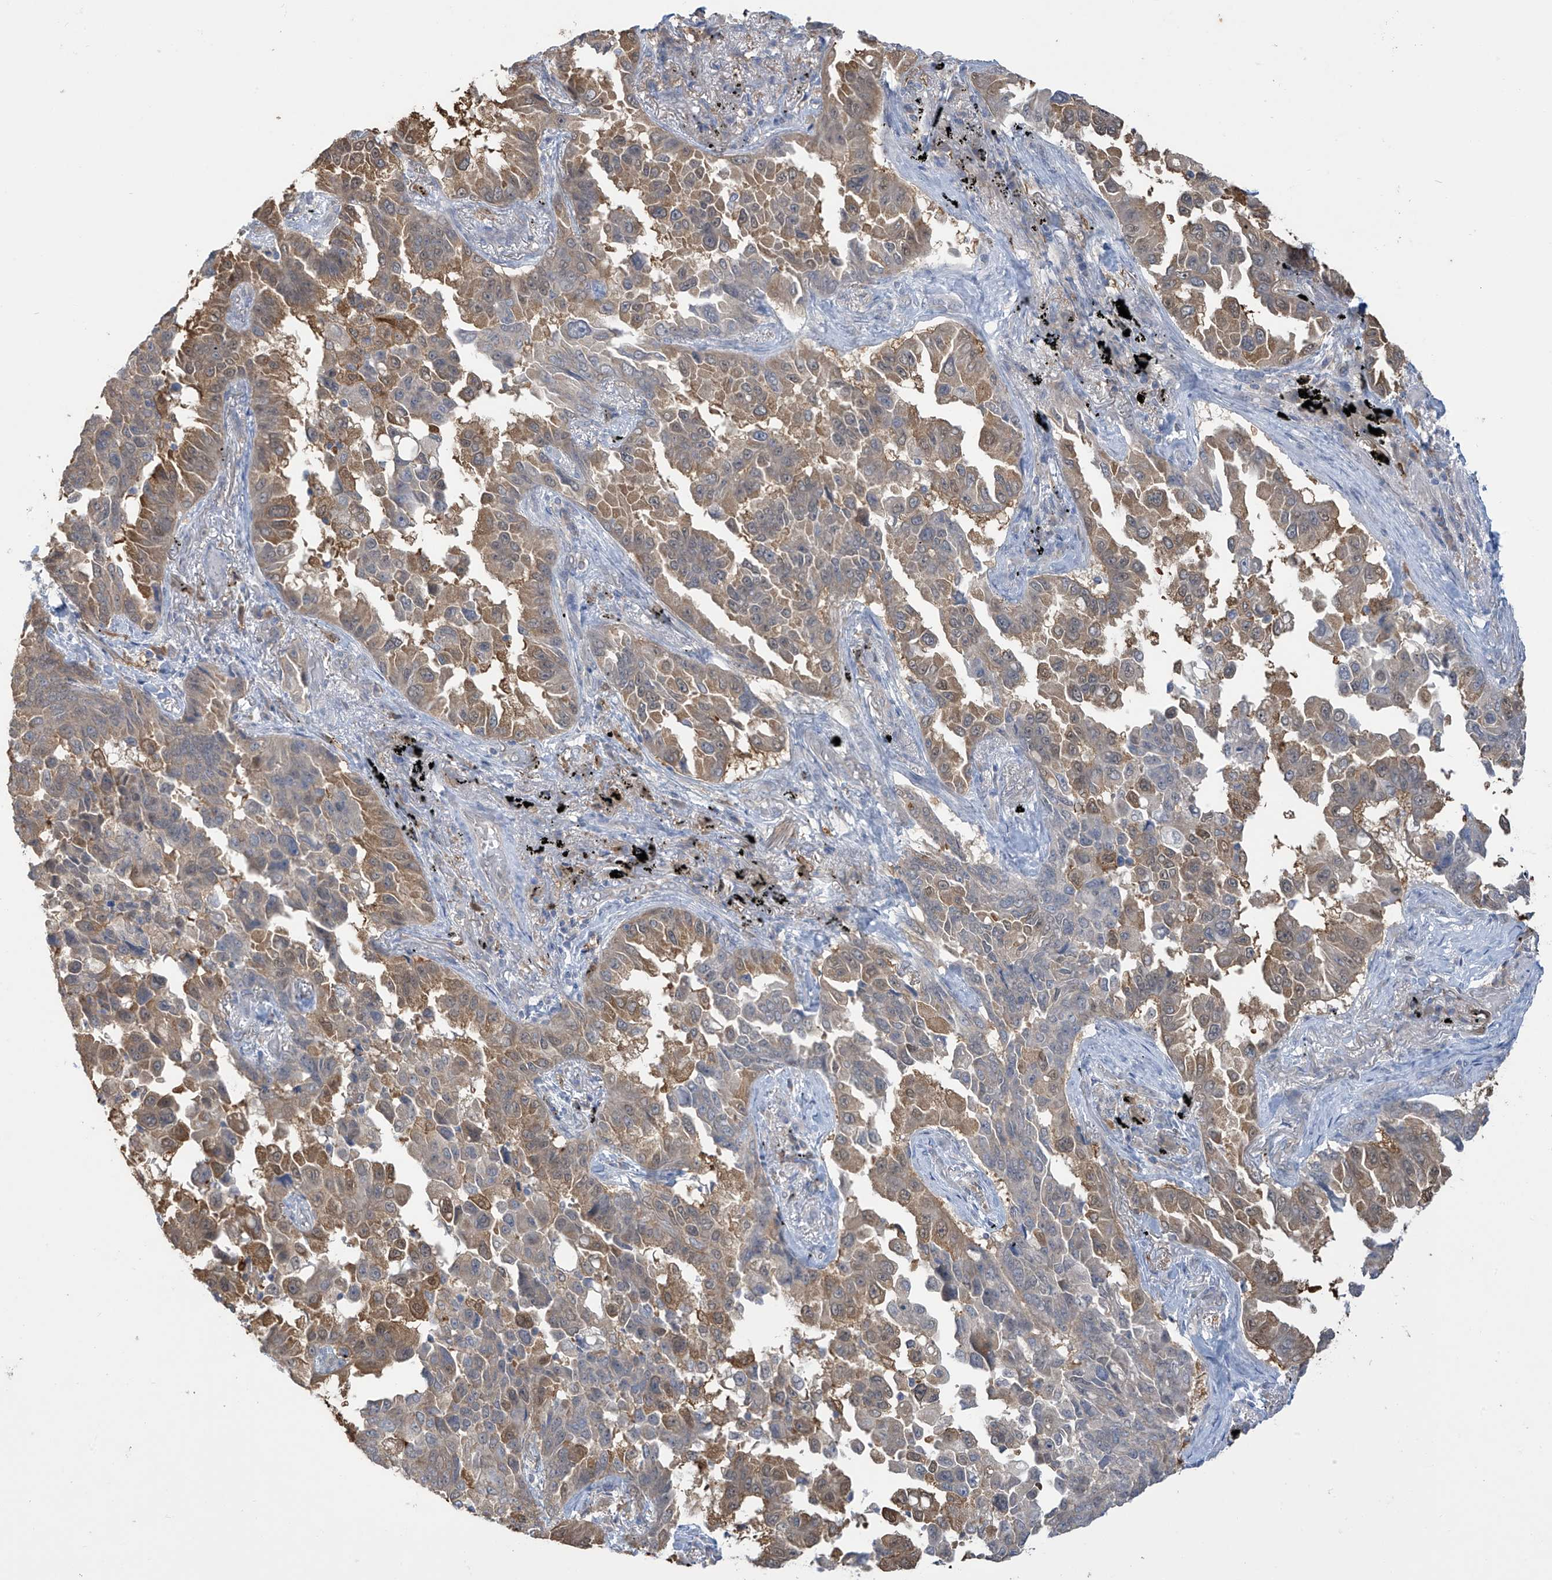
{"staining": {"intensity": "moderate", "quantity": ">75%", "location": "cytoplasmic/membranous,nuclear"}, "tissue": "lung cancer", "cell_type": "Tumor cells", "image_type": "cancer", "snomed": [{"axis": "morphology", "description": "Adenocarcinoma, NOS"}, {"axis": "topography", "description": "Lung"}], "caption": "Moderate cytoplasmic/membranous and nuclear protein expression is appreciated in about >75% of tumor cells in lung cancer.", "gene": "IDH1", "patient": {"sex": "female", "age": 67}}